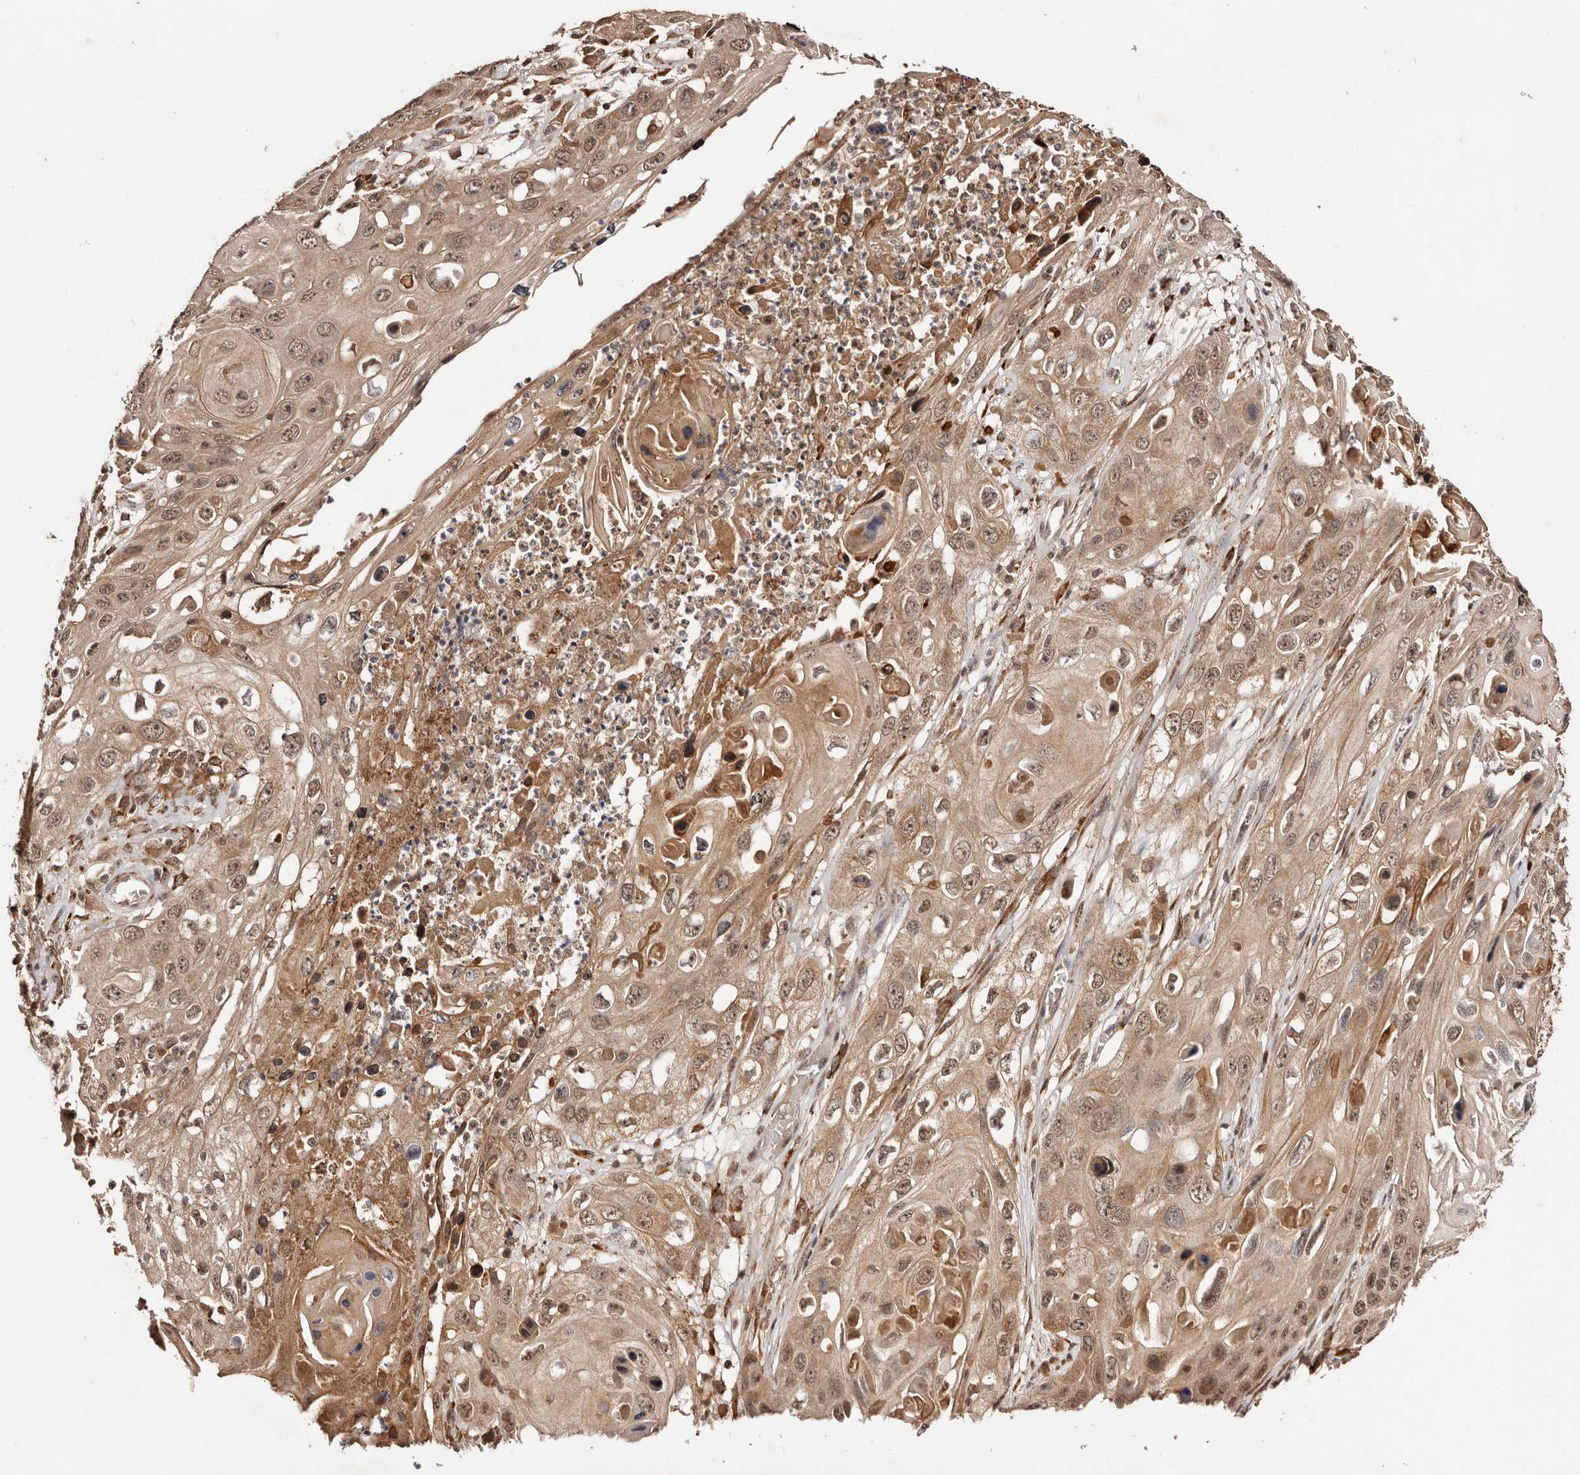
{"staining": {"intensity": "moderate", "quantity": ">75%", "location": "cytoplasmic/membranous,nuclear"}, "tissue": "skin cancer", "cell_type": "Tumor cells", "image_type": "cancer", "snomed": [{"axis": "morphology", "description": "Squamous cell carcinoma, NOS"}, {"axis": "topography", "description": "Skin"}], "caption": "Immunohistochemical staining of human skin cancer exhibits medium levels of moderate cytoplasmic/membranous and nuclear protein expression in about >75% of tumor cells. (Brightfield microscopy of DAB IHC at high magnification).", "gene": "BICRAL", "patient": {"sex": "male", "age": 55}}